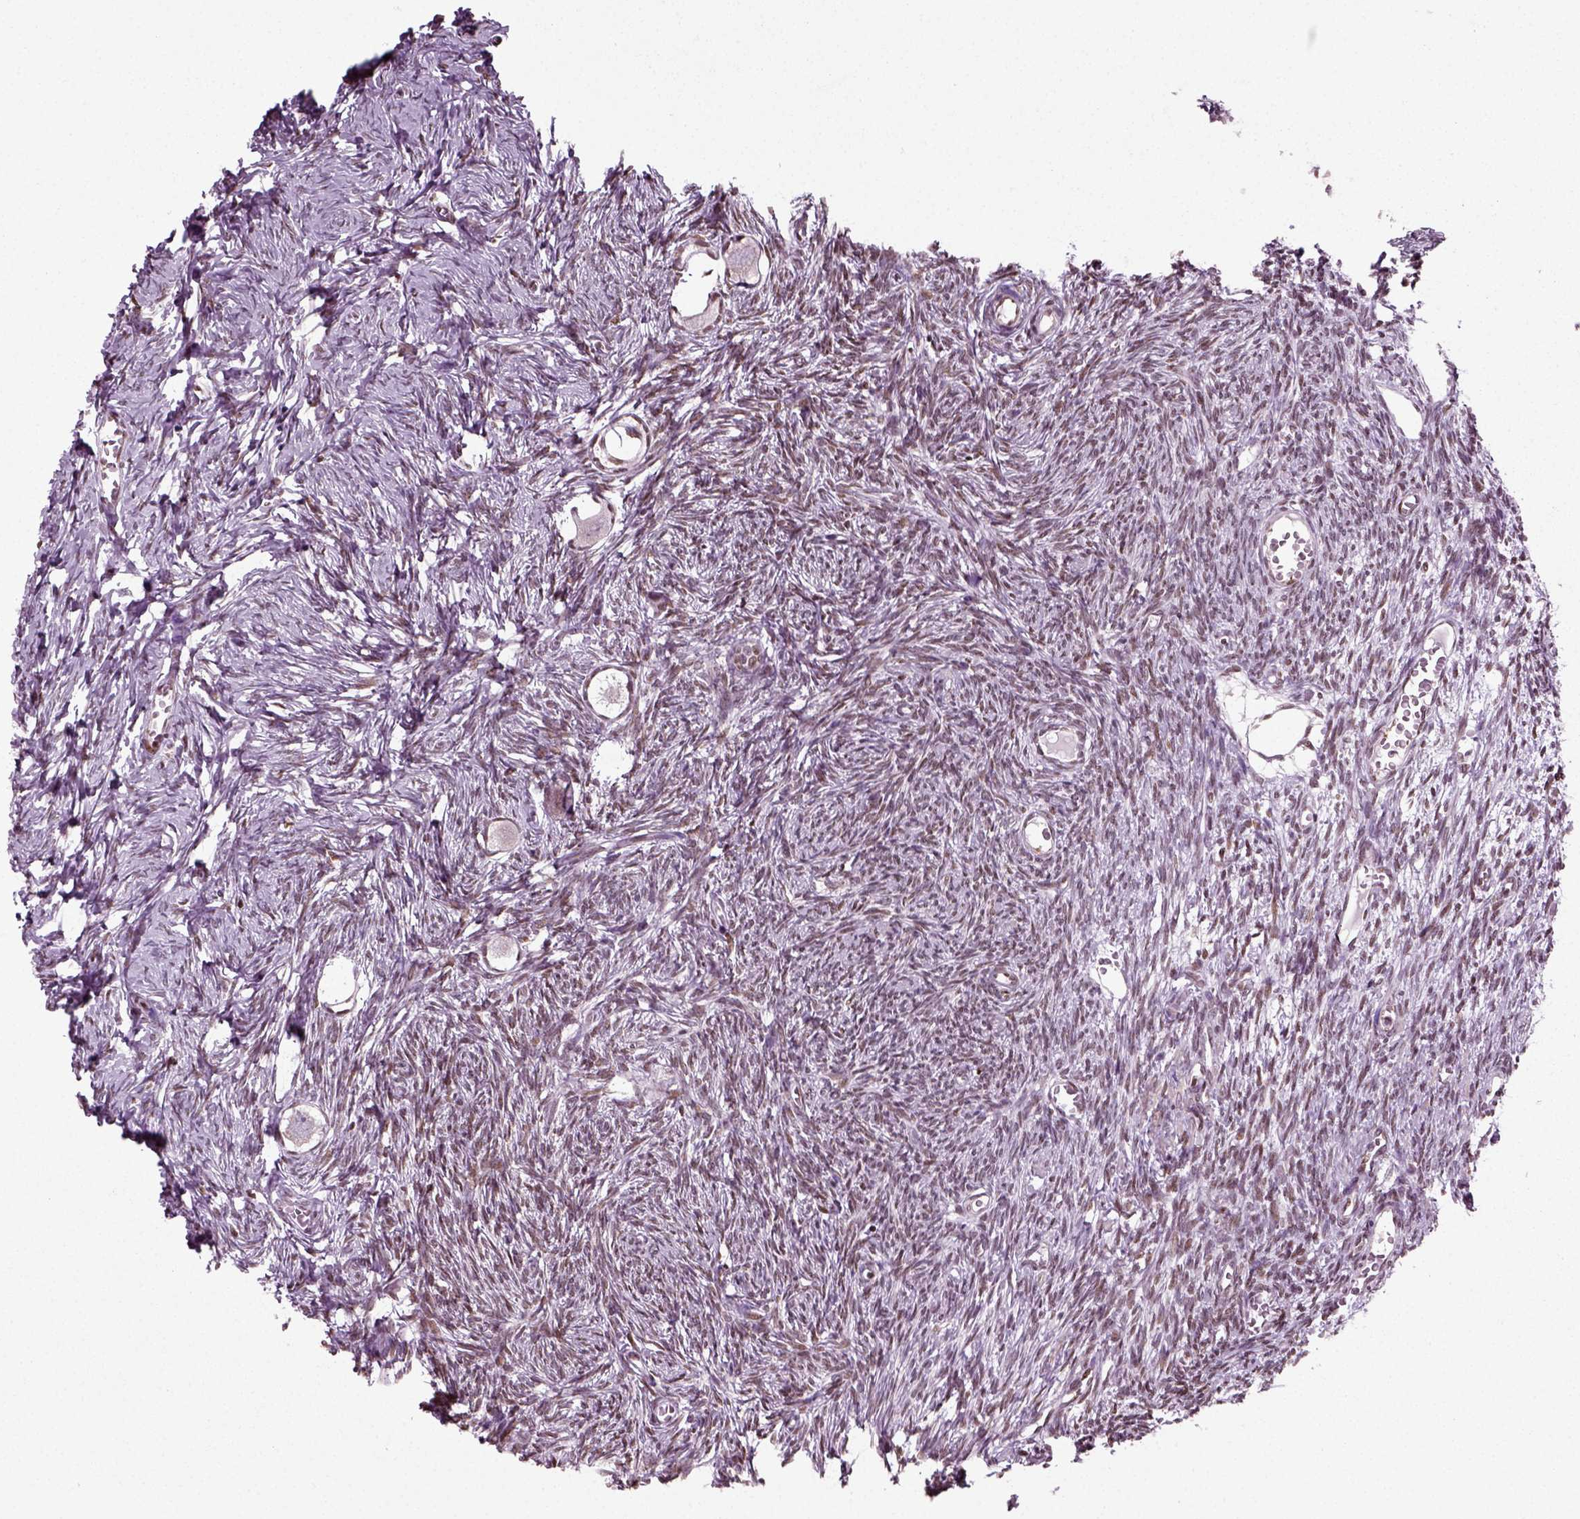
{"staining": {"intensity": "weak", "quantity": "<25%", "location": "nuclear"}, "tissue": "ovary", "cell_type": "Follicle cells", "image_type": "normal", "snomed": [{"axis": "morphology", "description": "Normal tissue, NOS"}, {"axis": "topography", "description": "Ovary"}], "caption": "Human ovary stained for a protein using immunohistochemistry (IHC) demonstrates no positivity in follicle cells.", "gene": "HEYL", "patient": {"sex": "female", "age": 27}}